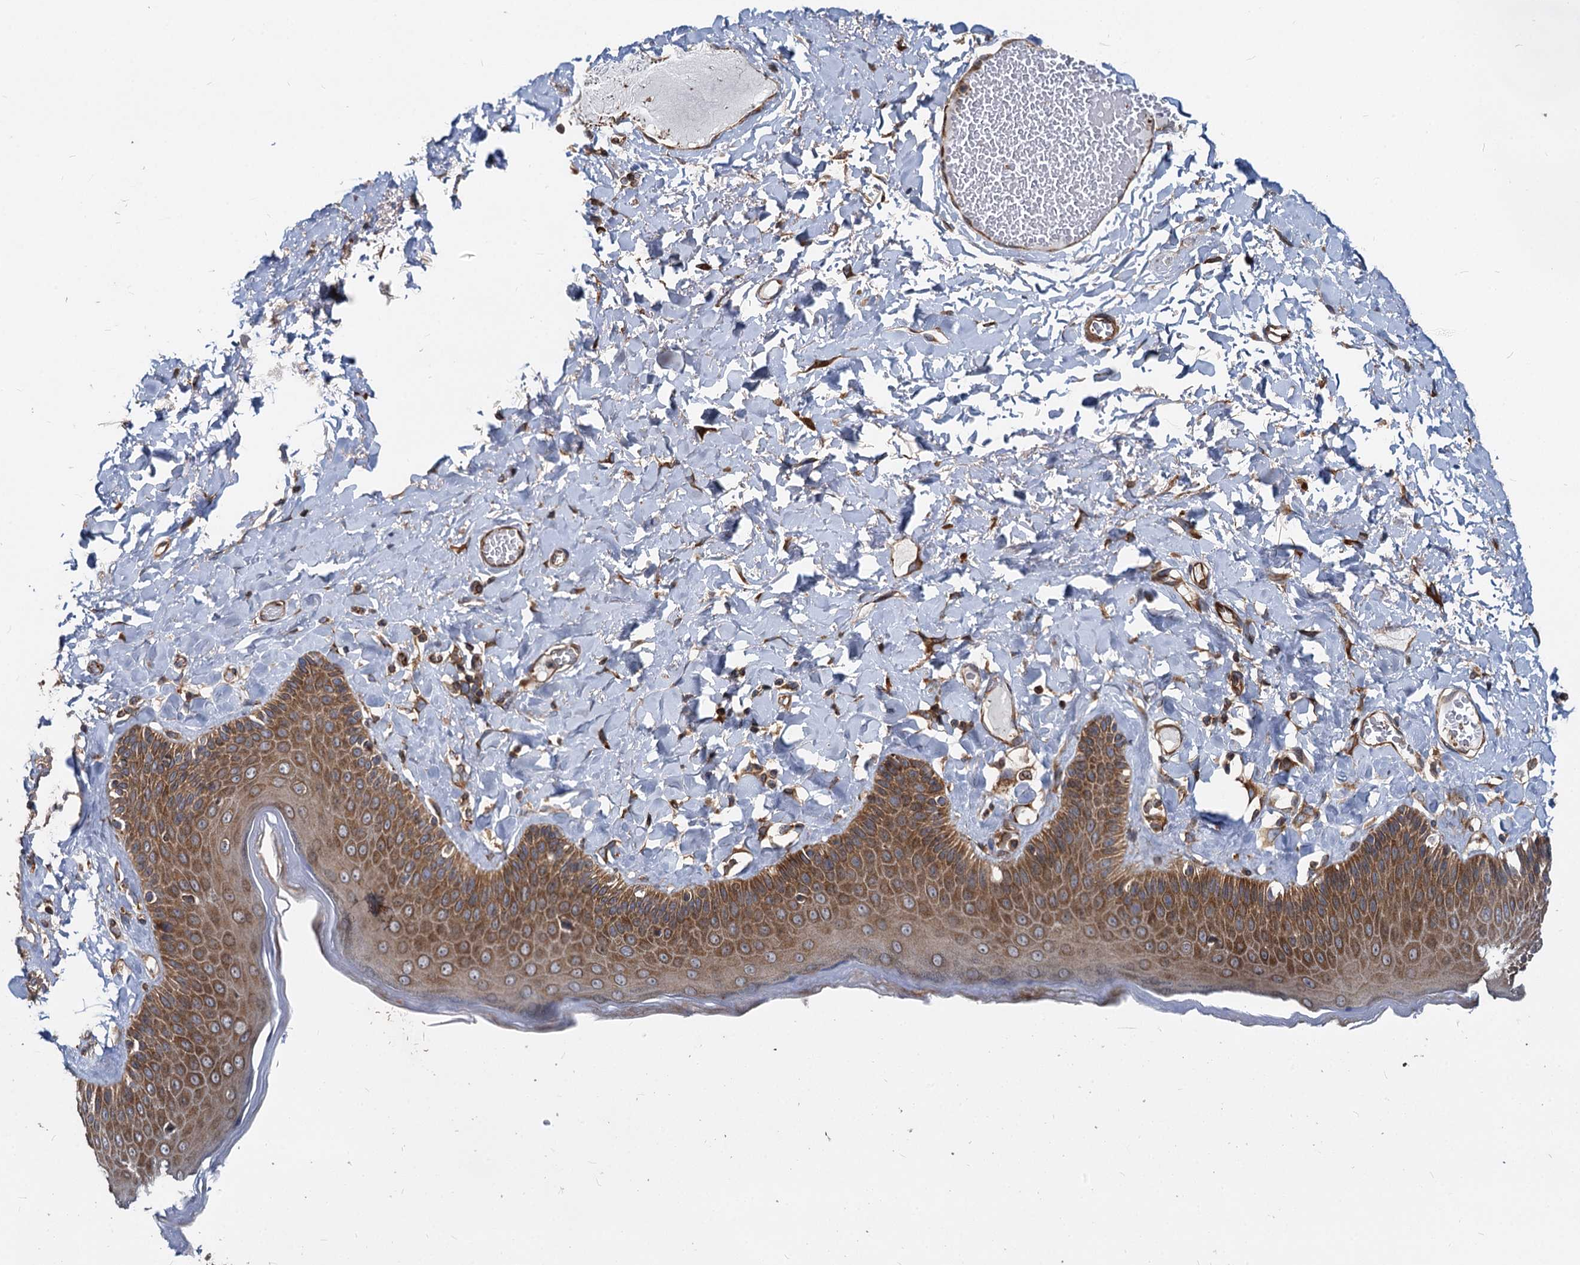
{"staining": {"intensity": "strong", "quantity": ">75%", "location": "cytoplasmic/membranous"}, "tissue": "skin", "cell_type": "Epidermal cells", "image_type": "normal", "snomed": [{"axis": "morphology", "description": "Normal tissue, NOS"}, {"axis": "topography", "description": "Anal"}], "caption": "Immunohistochemical staining of normal human skin reveals high levels of strong cytoplasmic/membranous positivity in approximately >75% of epidermal cells.", "gene": "STIM1", "patient": {"sex": "male", "age": 69}}